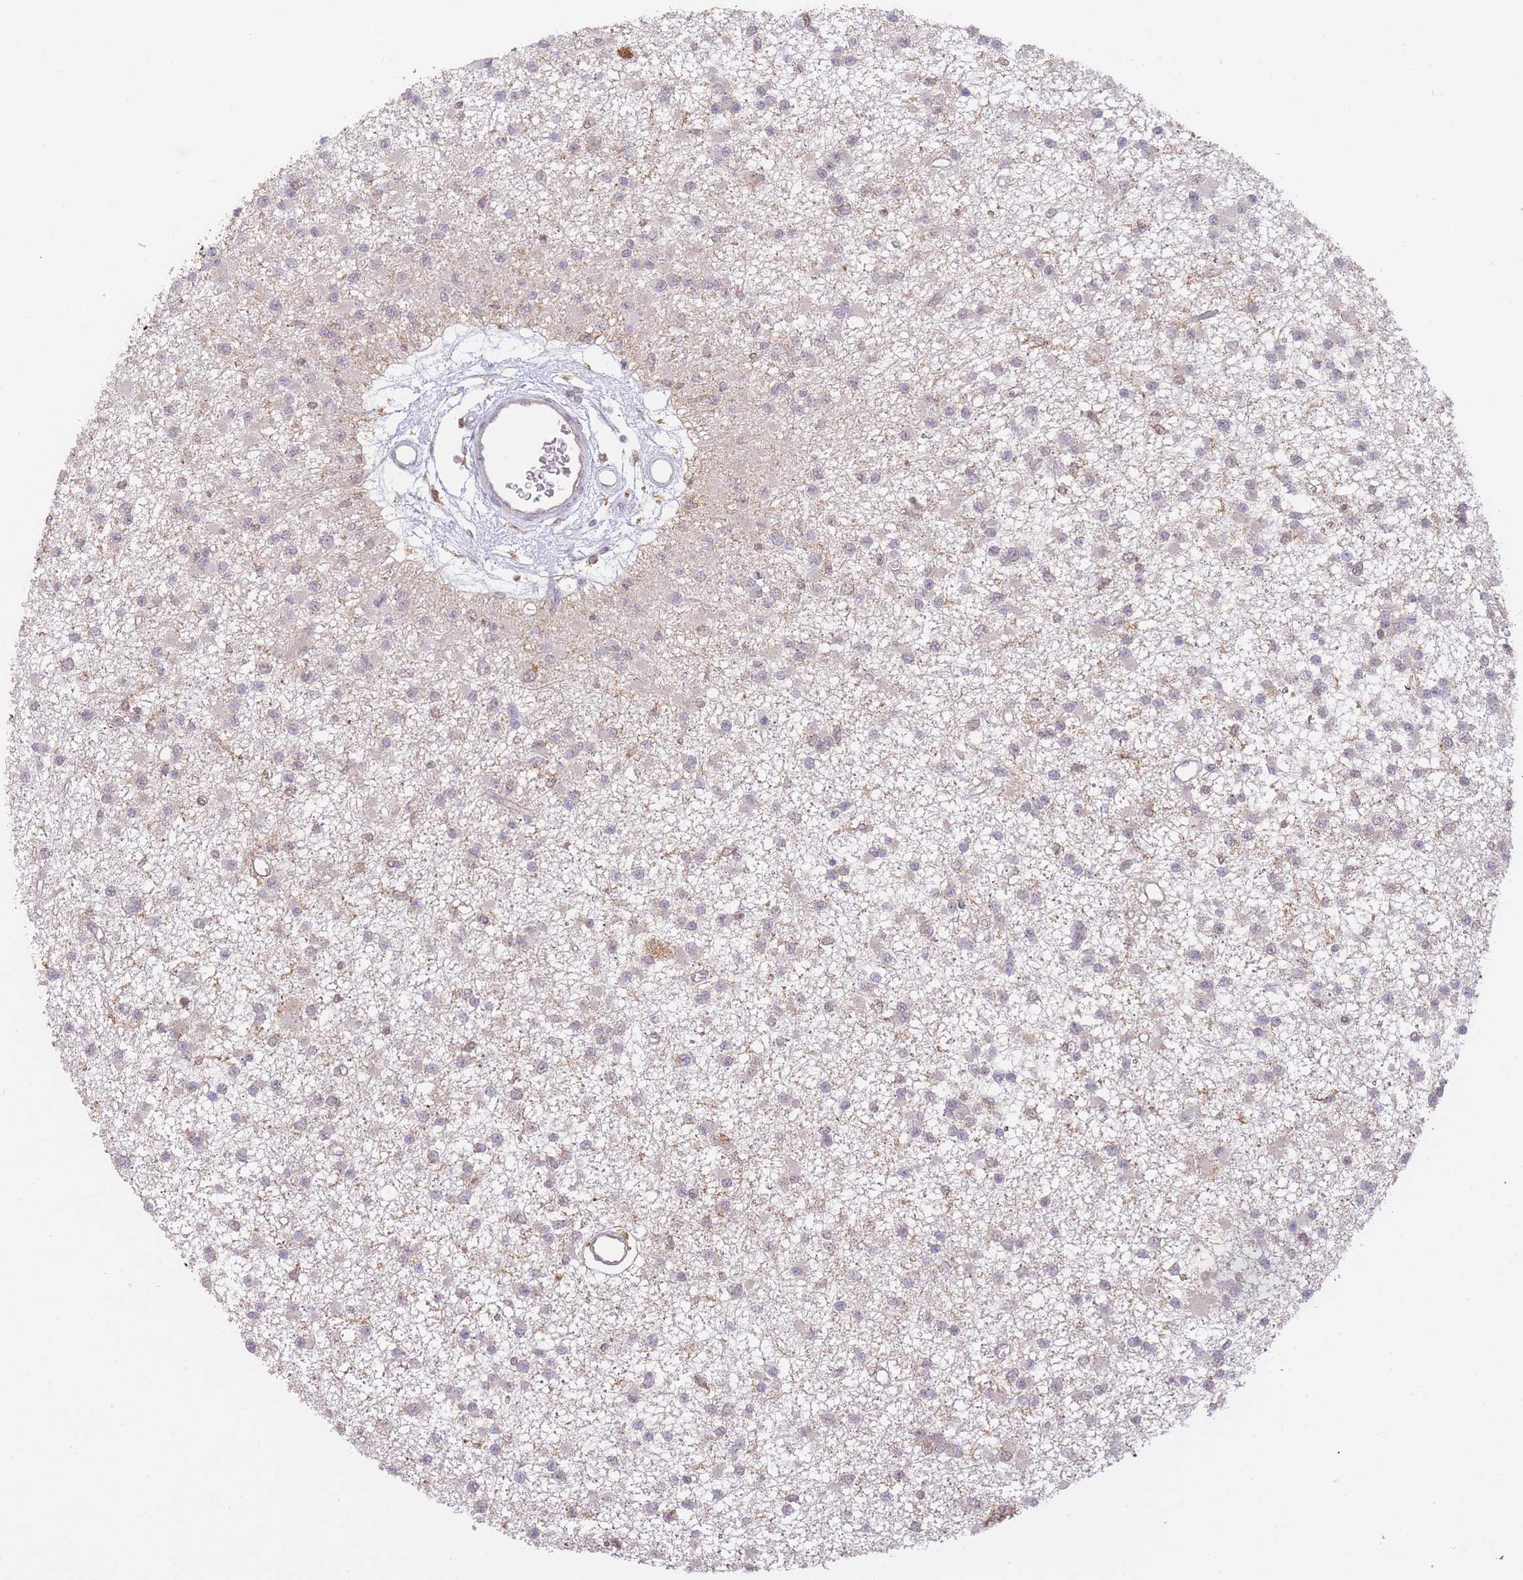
{"staining": {"intensity": "negative", "quantity": "none", "location": "none"}, "tissue": "glioma", "cell_type": "Tumor cells", "image_type": "cancer", "snomed": [{"axis": "morphology", "description": "Glioma, malignant, Low grade"}, {"axis": "topography", "description": "Brain"}], "caption": "Photomicrograph shows no significant protein positivity in tumor cells of glioma. (IHC, brightfield microscopy, high magnification).", "gene": "RNF144B", "patient": {"sex": "female", "age": 22}}